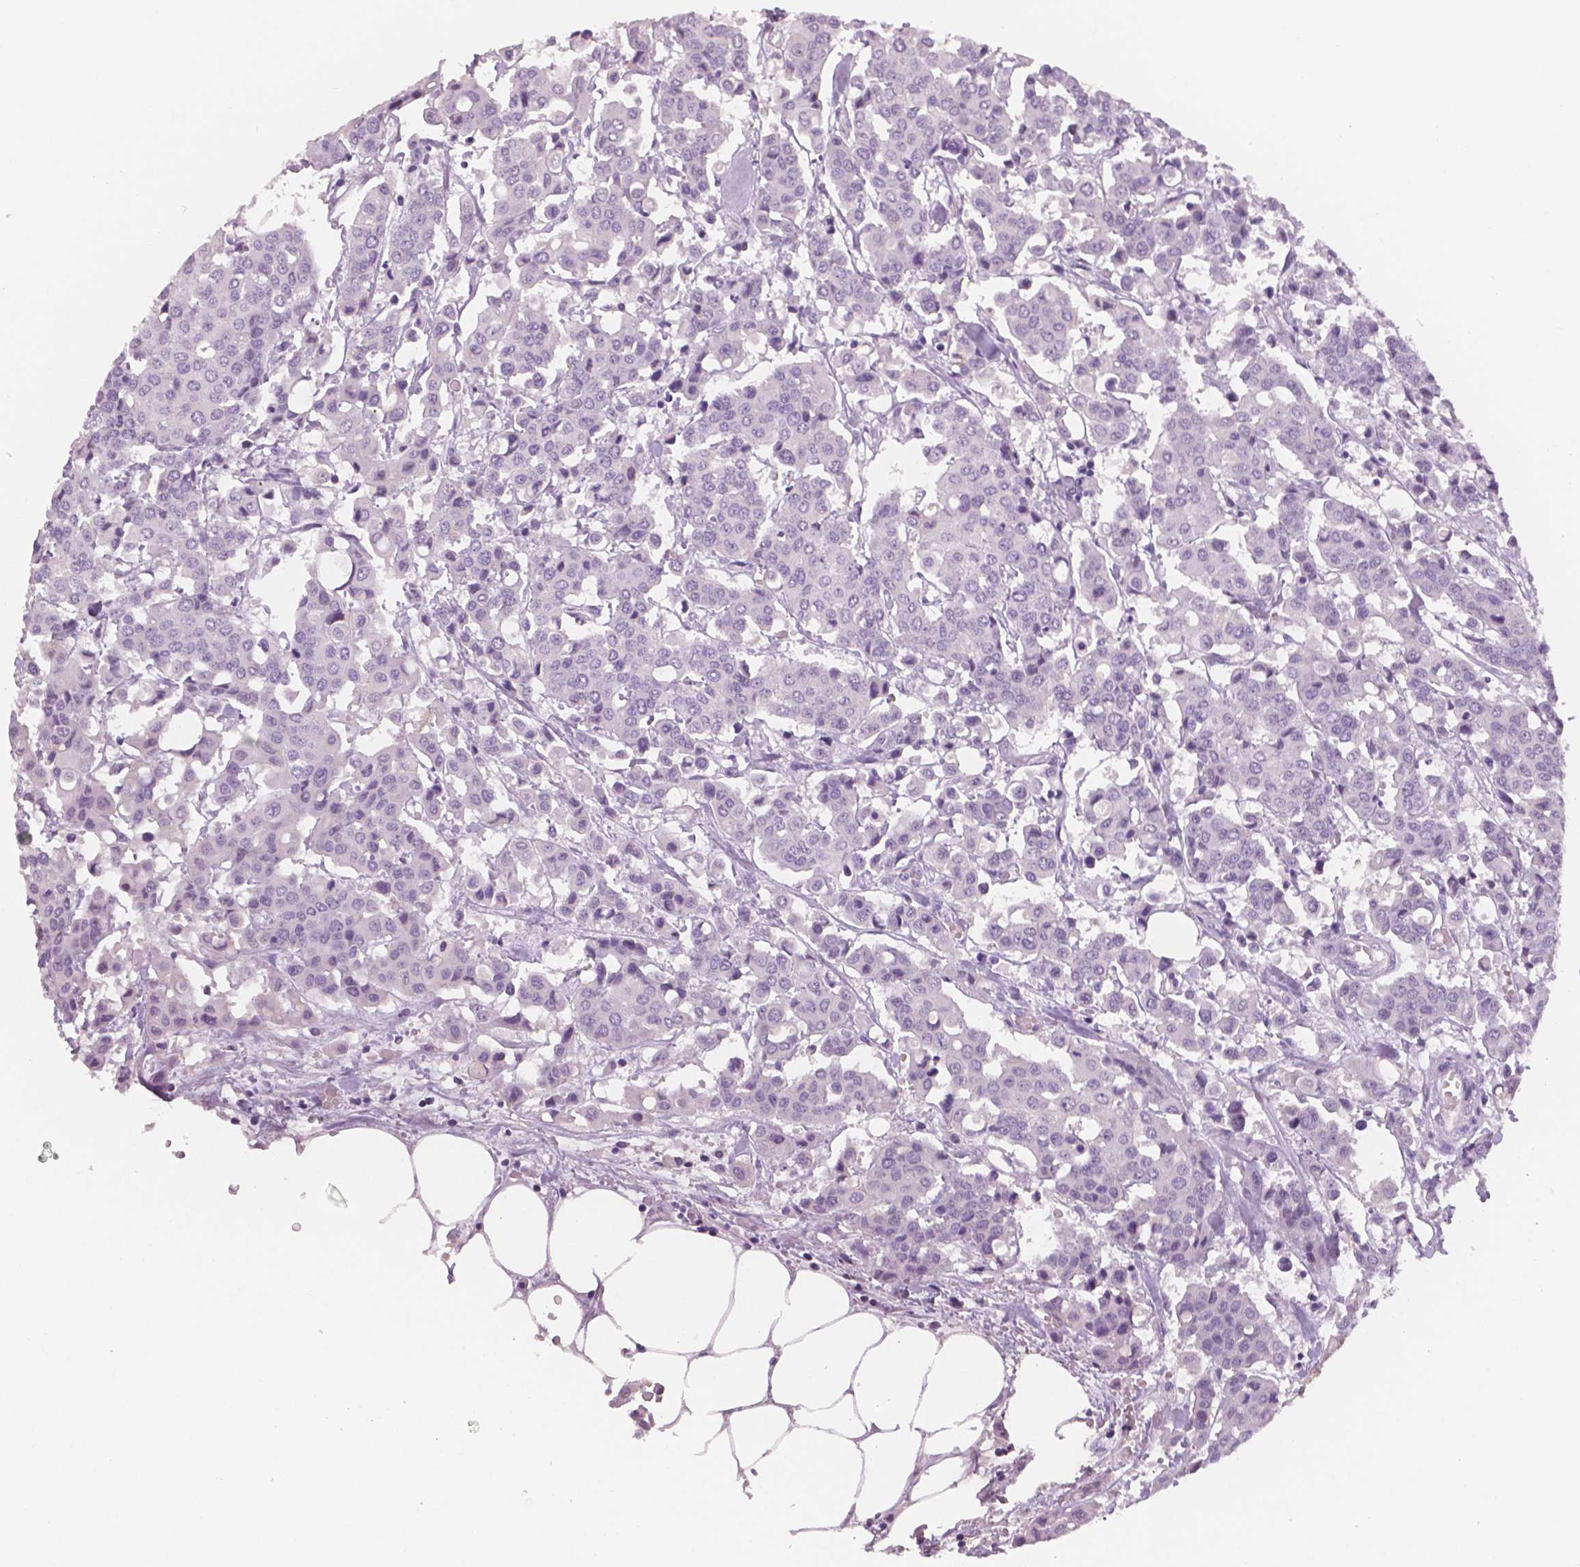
{"staining": {"intensity": "negative", "quantity": "none", "location": "none"}, "tissue": "carcinoid", "cell_type": "Tumor cells", "image_type": "cancer", "snomed": [{"axis": "morphology", "description": "Carcinoid, malignant, NOS"}, {"axis": "topography", "description": "Colon"}], "caption": "Tumor cells are negative for brown protein staining in carcinoid.", "gene": "TSPAN7", "patient": {"sex": "male", "age": 81}}